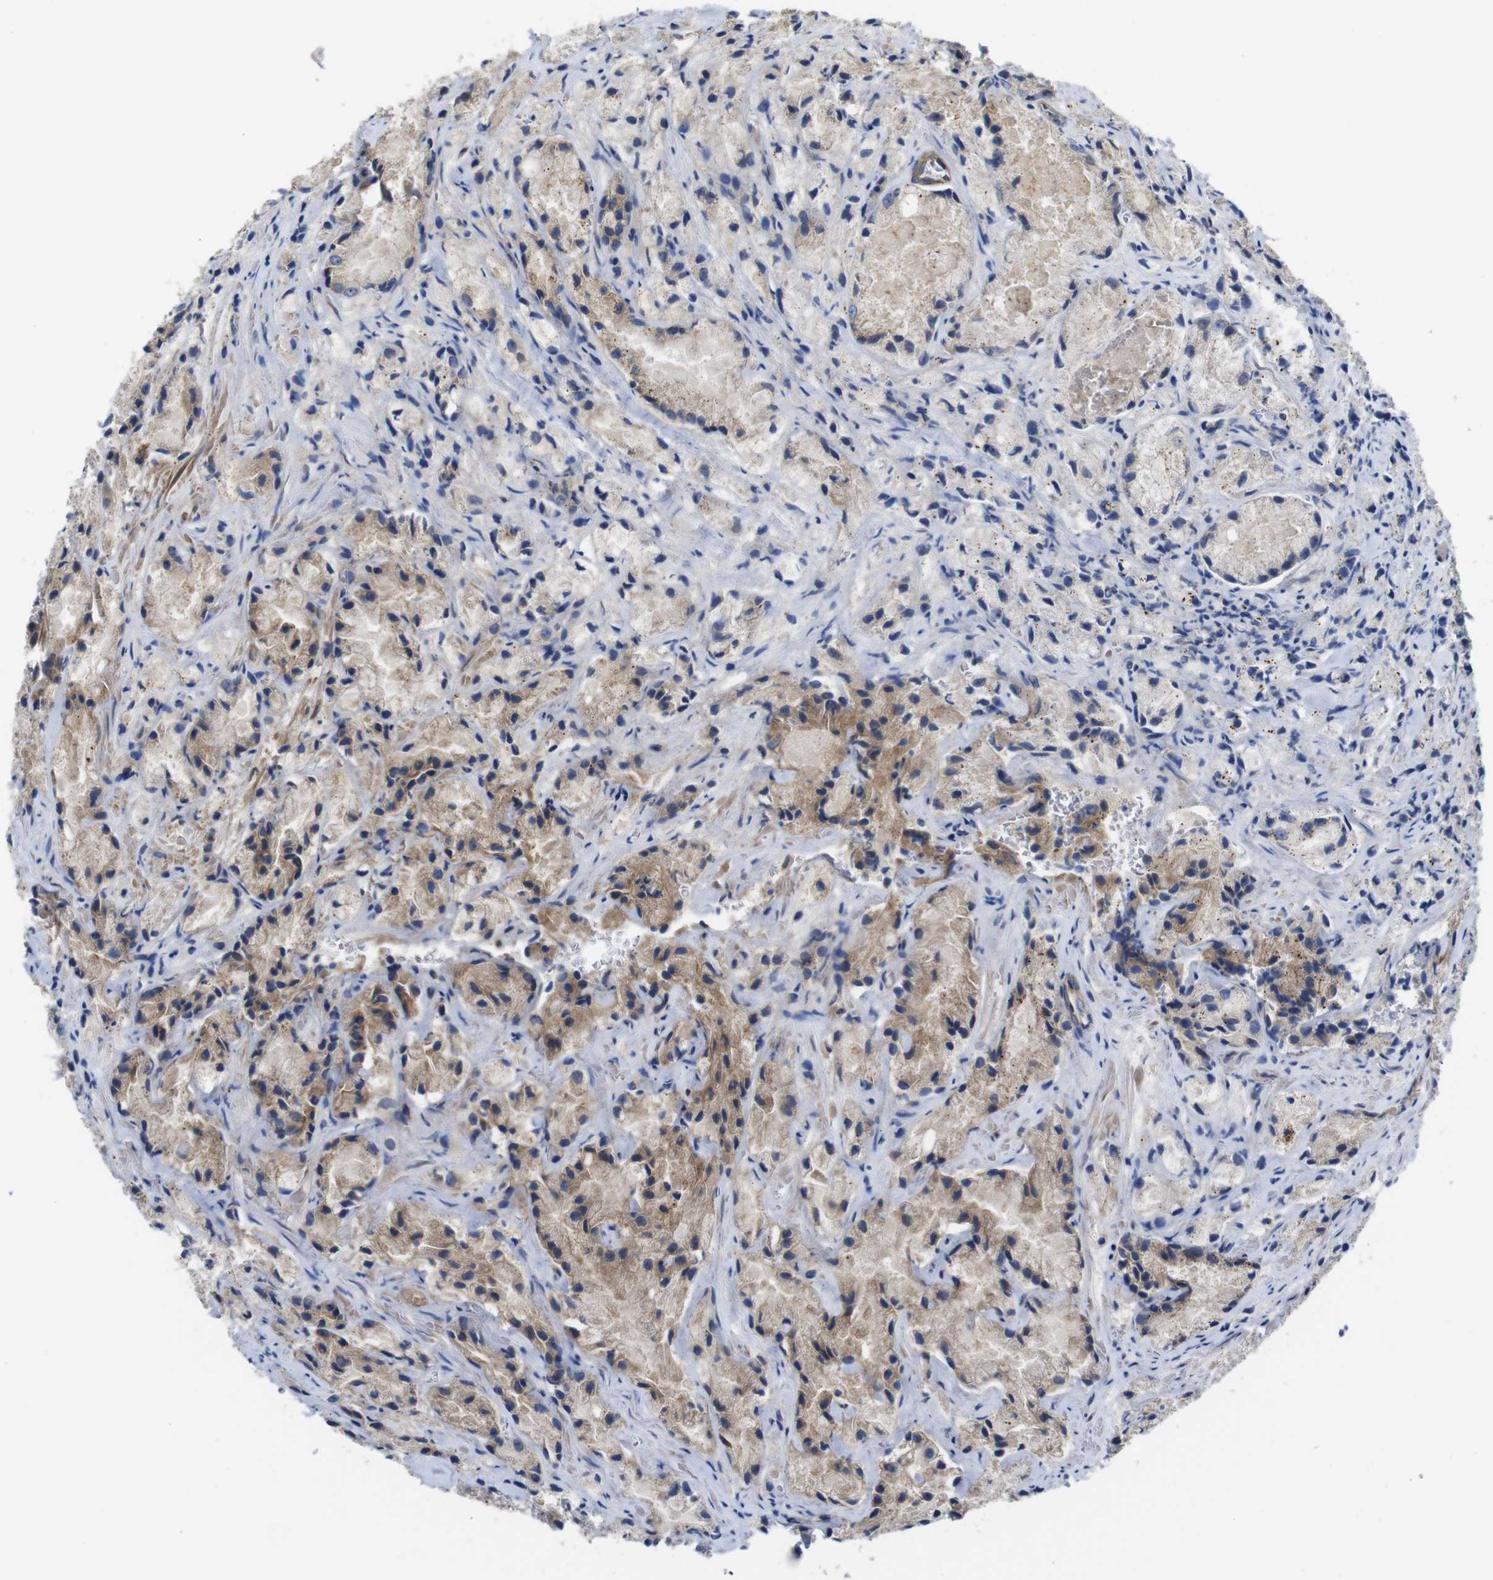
{"staining": {"intensity": "weak", "quantity": "25%-75%", "location": "cytoplasmic/membranous"}, "tissue": "prostate cancer", "cell_type": "Tumor cells", "image_type": "cancer", "snomed": [{"axis": "morphology", "description": "Adenocarcinoma, Low grade"}, {"axis": "topography", "description": "Prostate"}], "caption": "Weak cytoplasmic/membranous protein expression is identified in about 25%-75% of tumor cells in adenocarcinoma (low-grade) (prostate).", "gene": "DDRGK1", "patient": {"sex": "male", "age": 64}}